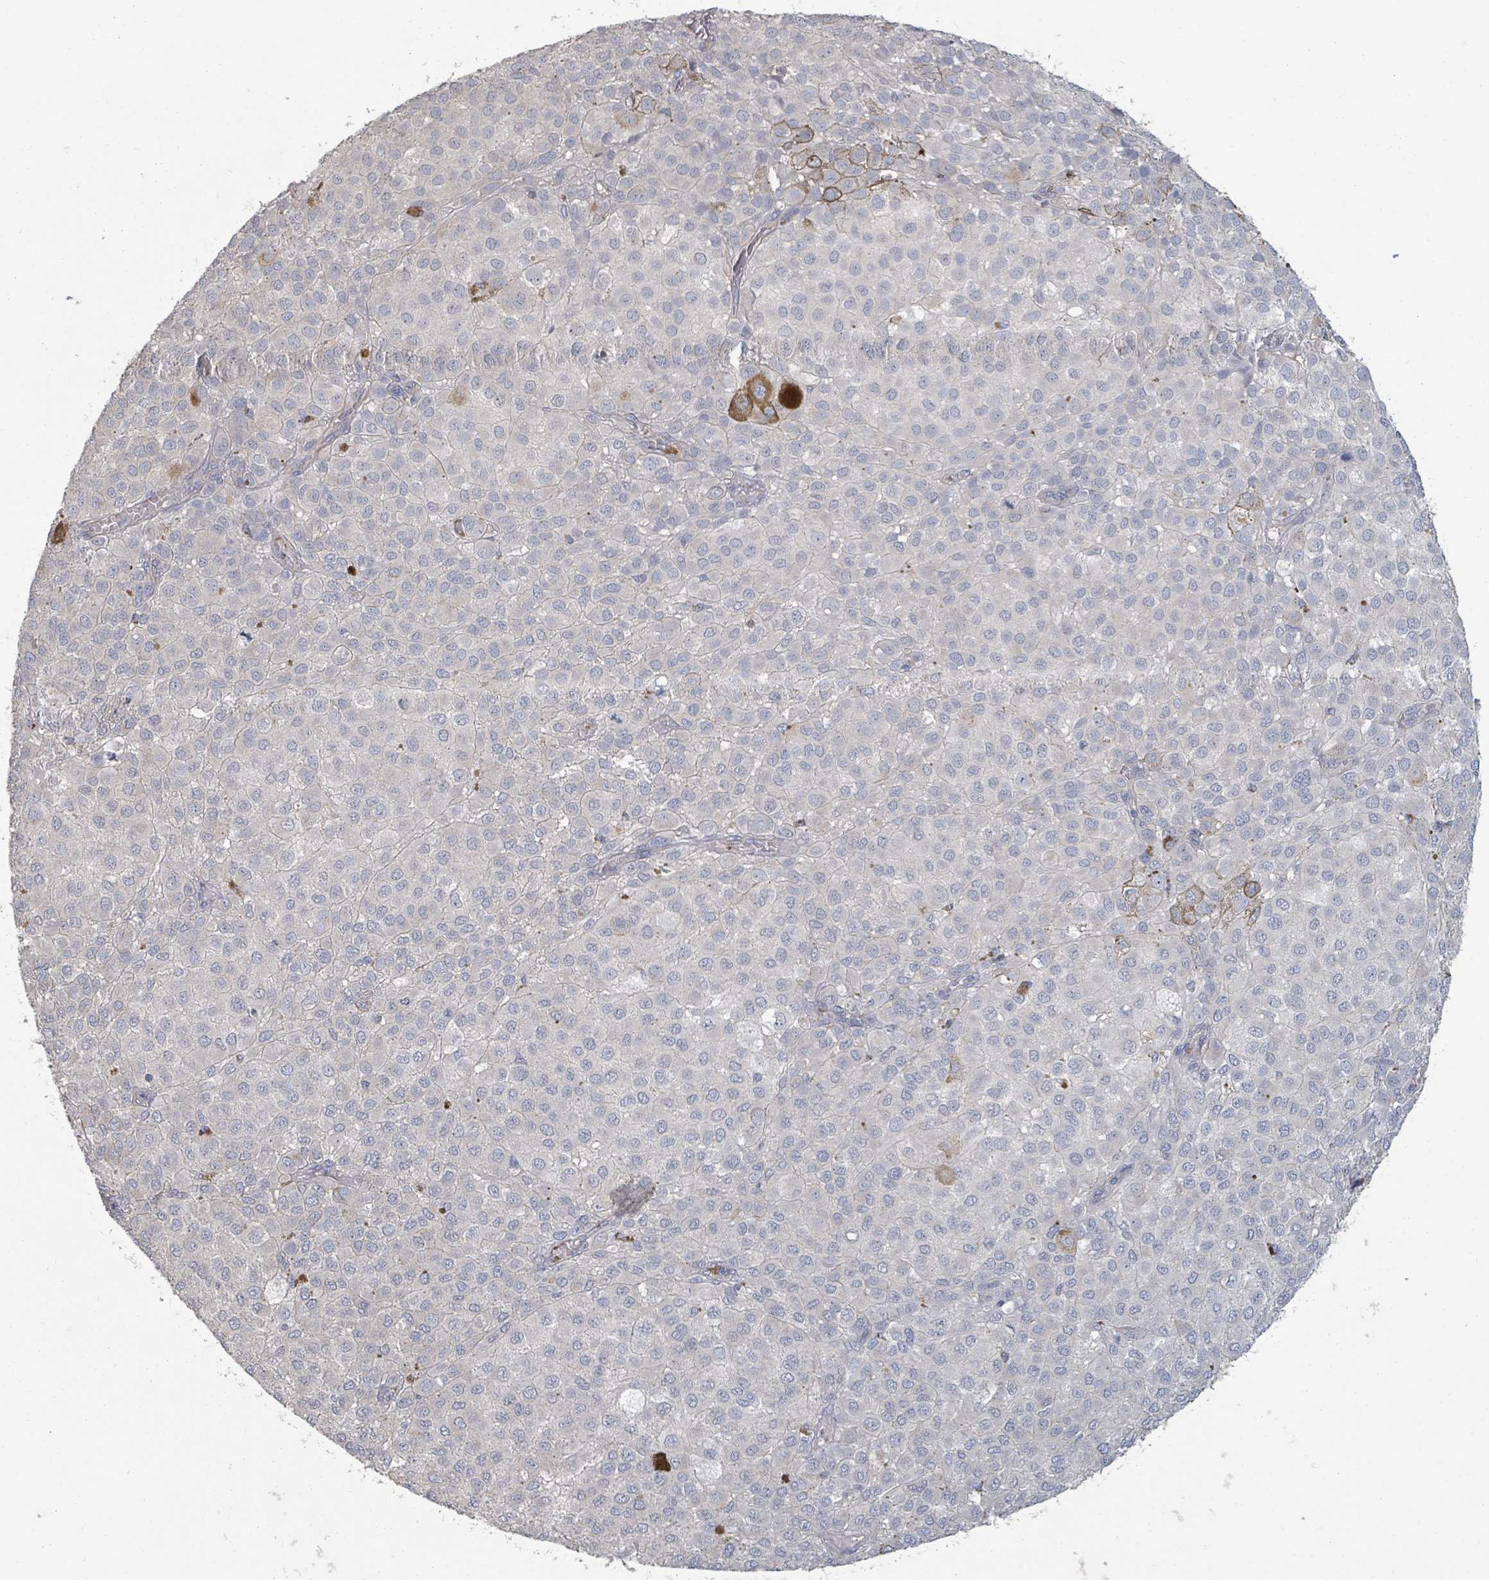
{"staining": {"intensity": "negative", "quantity": "none", "location": "none"}, "tissue": "melanoma", "cell_type": "Tumor cells", "image_type": "cancer", "snomed": [{"axis": "morphology", "description": "Malignant melanoma, NOS"}, {"axis": "topography", "description": "Skin"}], "caption": "A photomicrograph of human melanoma is negative for staining in tumor cells.", "gene": "PLAUR", "patient": {"sex": "male", "age": 64}}